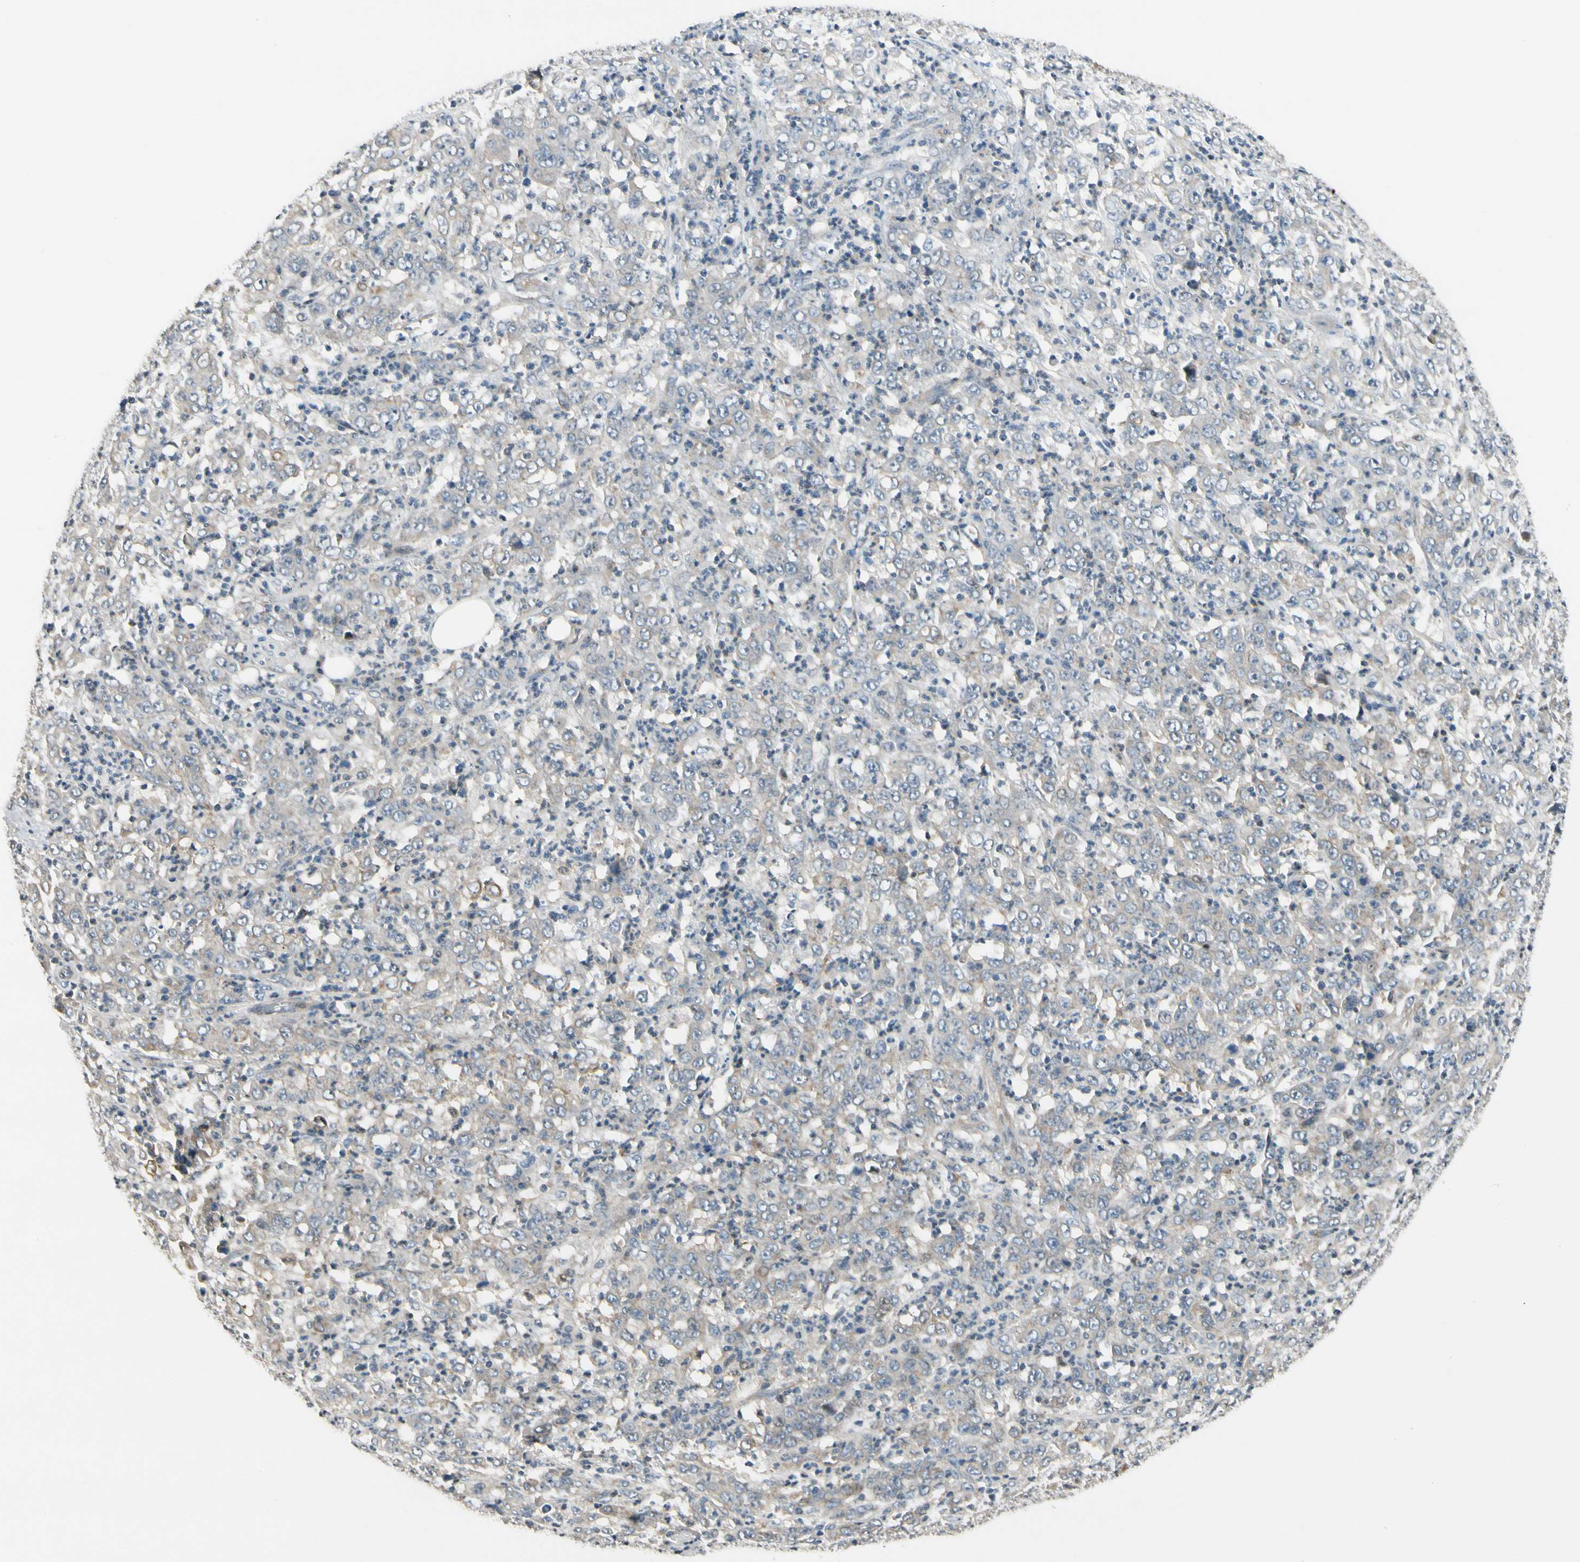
{"staining": {"intensity": "weak", "quantity": "25%-75%", "location": "cytoplasmic/membranous"}, "tissue": "stomach cancer", "cell_type": "Tumor cells", "image_type": "cancer", "snomed": [{"axis": "morphology", "description": "Adenocarcinoma, NOS"}, {"axis": "topography", "description": "Stomach, lower"}], "caption": "Stomach cancer stained for a protein (brown) reveals weak cytoplasmic/membranous positive positivity in about 25%-75% of tumor cells.", "gene": "P3H2", "patient": {"sex": "female", "age": 71}}